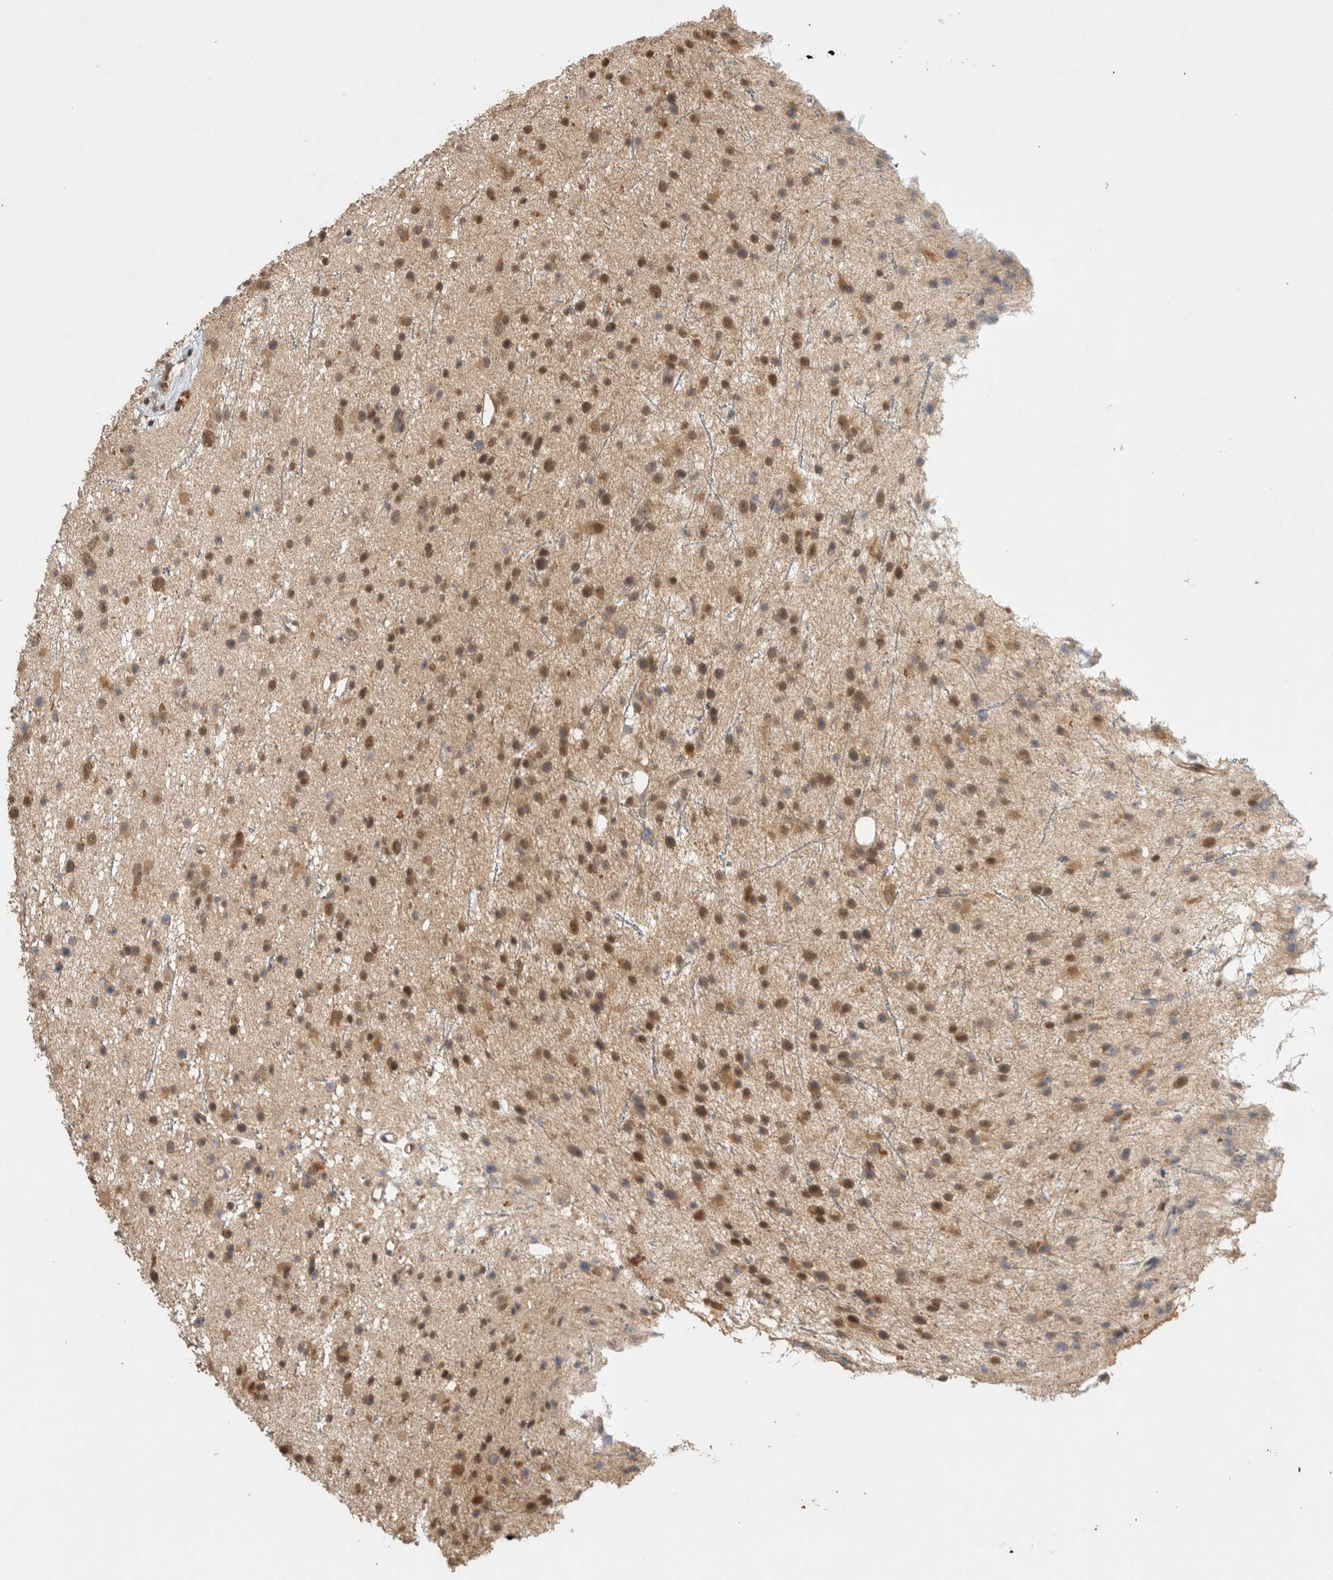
{"staining": {"intensity": "moderate", "quantity": ">75%", "location": "cytoplasmic/membranous,nuclear"}, "tissue": "glioma", "cell_type": "Tumor cells", "image_type": "cancer", "snomed": [{"axis": "morphology", "description": "Glioma, malignant, Low grade"}, {"axis": "topography", "description": "Cerebral cortex"}], "caption": "This photomicrograph demonstrates glioma stained with immunohistochemistry (IHC) to label a protein in brown. The cytoplasmic/membranous and nuclear of tumor cells show moderate positivity for the protein. Nuclei are counter-stained blue.", "gene": "DFFA", "patient": {"sex": "female", "age": 39}}